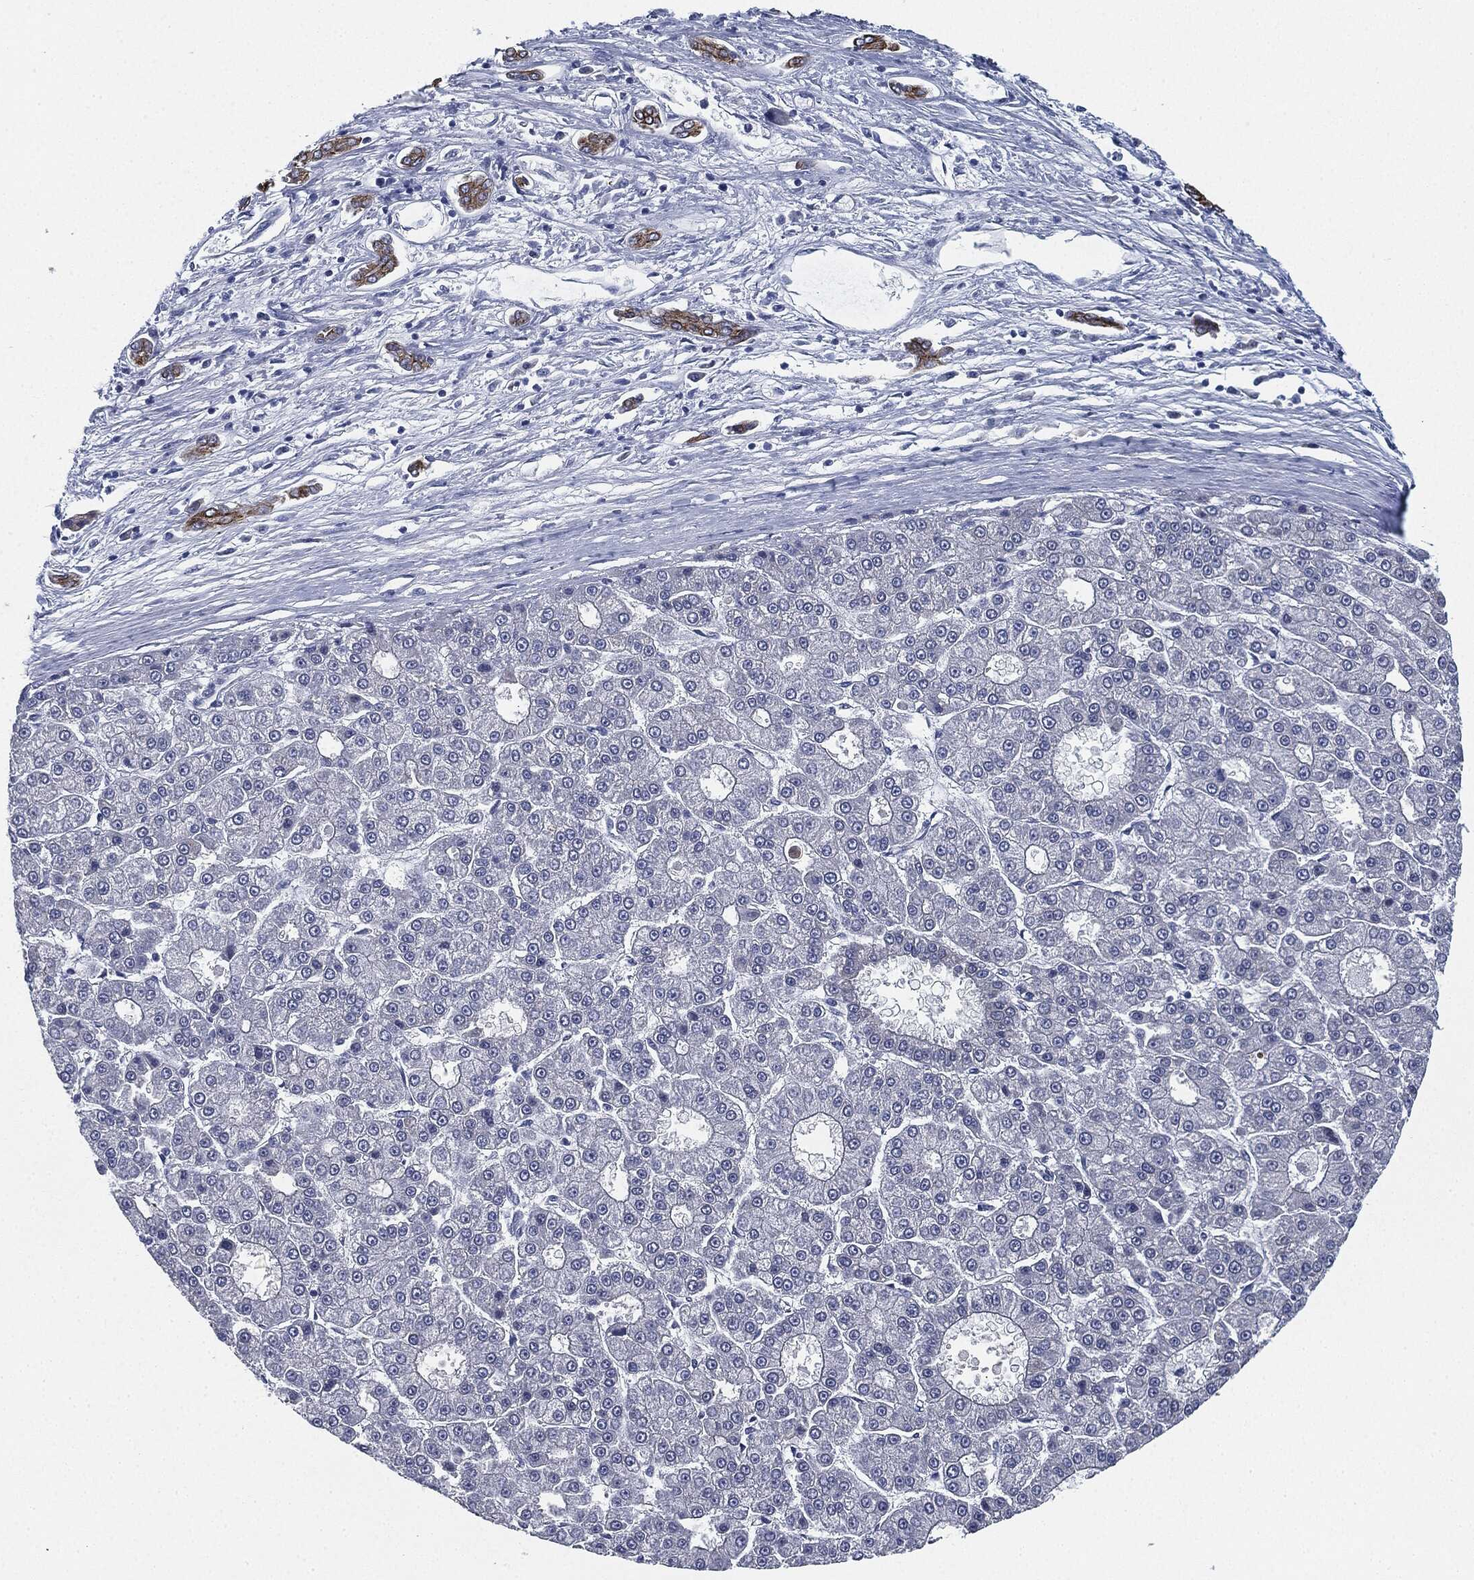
{"staining": {"intensity": "negative", "quantity": "none", "location": "none"}, "tissue": "liver cancer", "cell_type": "Tumor cells", "image_type": "cancer", "snomed": [{"axis": "morphology", "description": "Carcinoma, Hepatocellular, NOS"}, {"axis": "topography", "description": "Liver"}], "caption": "High magnification brightfield microscopy of hepatocellular carcinoma (liver) stained with DAB (brown) and counterstained with hematoxylin (blue): tumor cells show no significant positivity. The staining was performed using DAB (3,3'-diaminobenzidine) to visualize the protein expression in brown, while the nuclei were stained in blue with hematoxylin (Magnification: 20x).", "gene": "SHROOM2", "patient": {"sex": "male", "age": 70}}